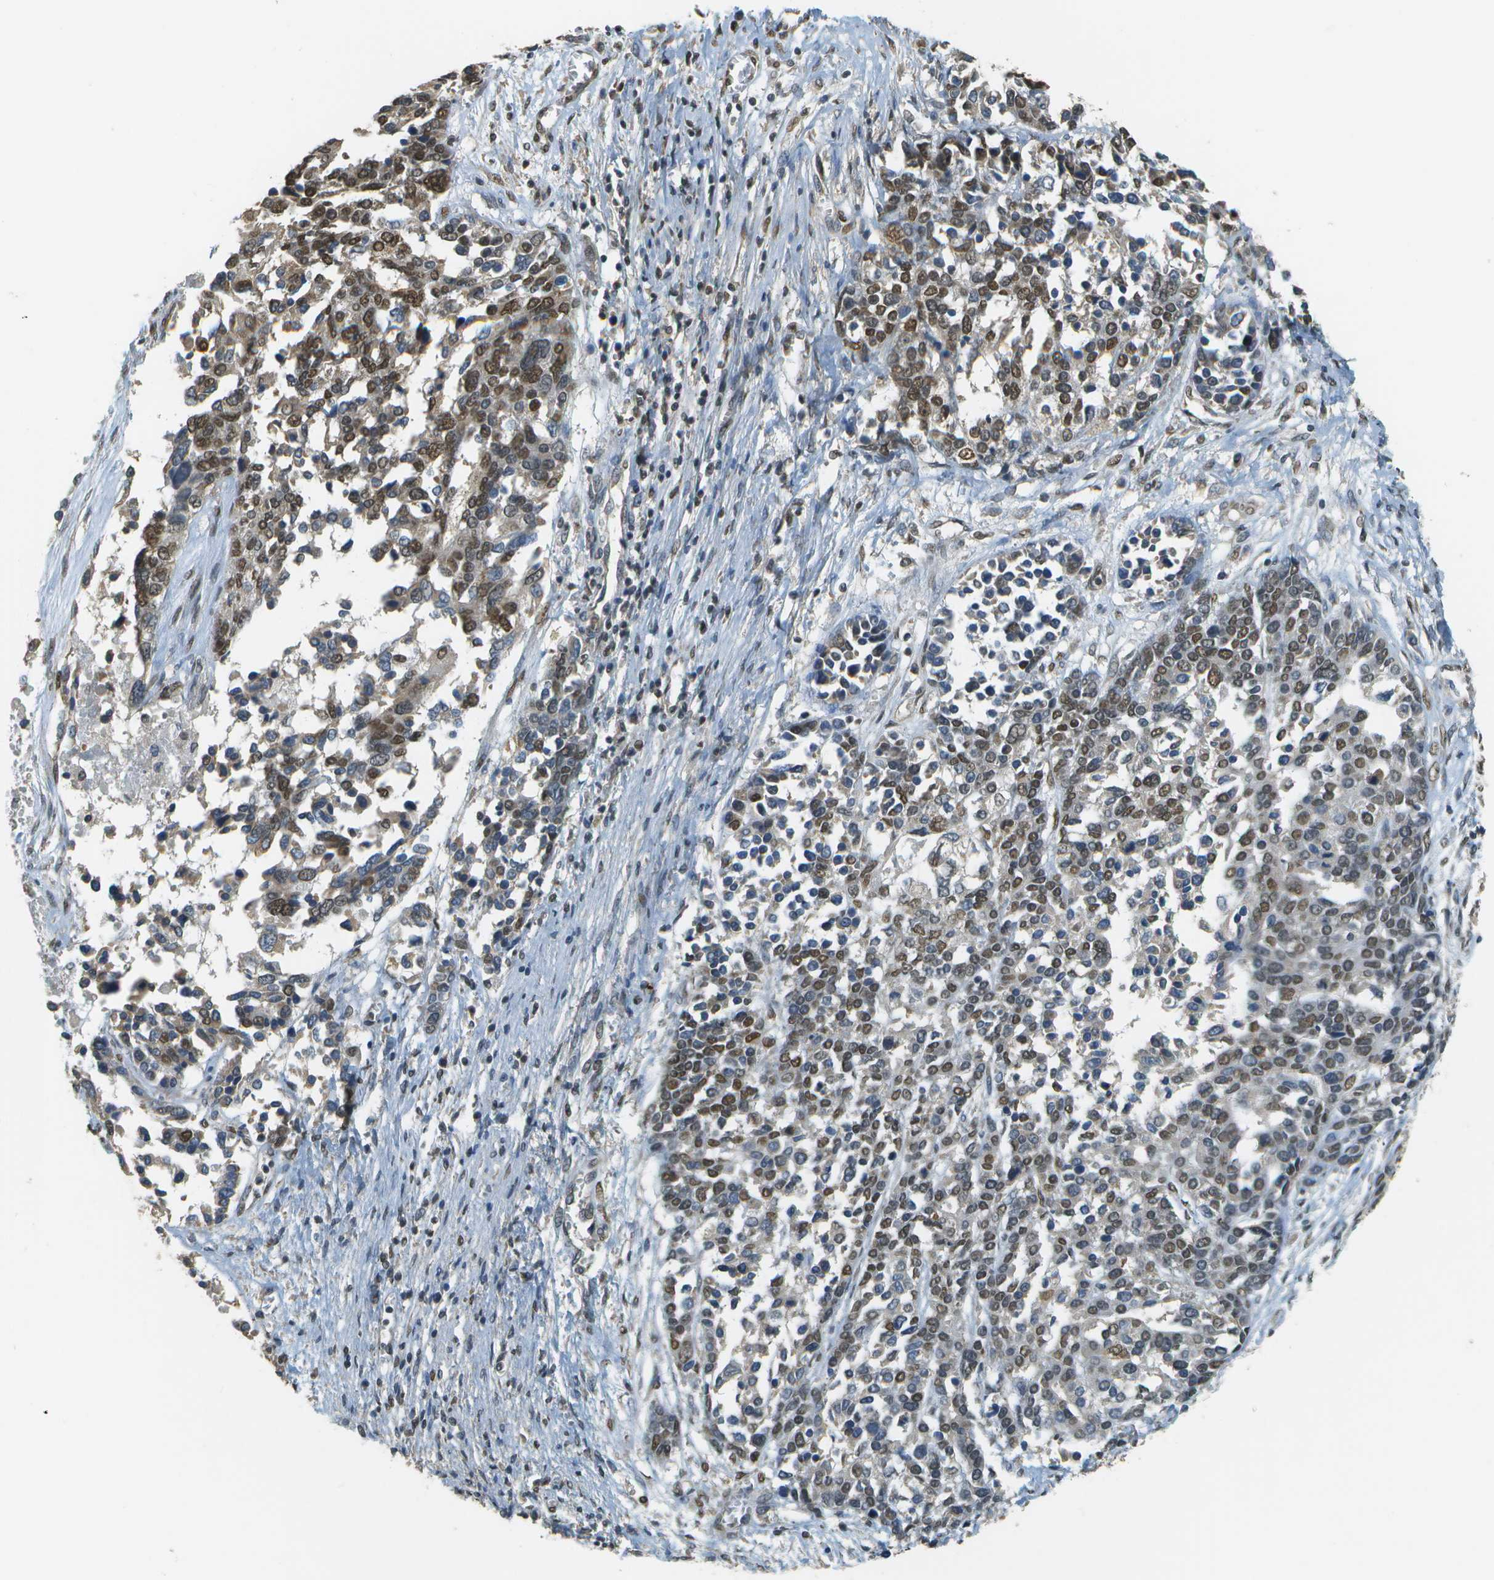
{"staining": {"intensity": "moderate", "quantity": ">75%", "location": "nuclear"}, "tissue": "ovarian cancer", "cell_type": "Tumor cells", "image_type": "cancer", "snomed": [{"axis": "morphology", "description": "Cystadenocarcinoma, serous, NOS"}, {"axis": "topography", "description": "Ovary"}], "caption": "Approximately >75% of tumor cells in human ovarian cancer demonstrate moderate nuclear protein expression as visualized by brown immunohistochemical staining.", "gene": "ABL2", "patient": {"sex": "female", "age": 44}}